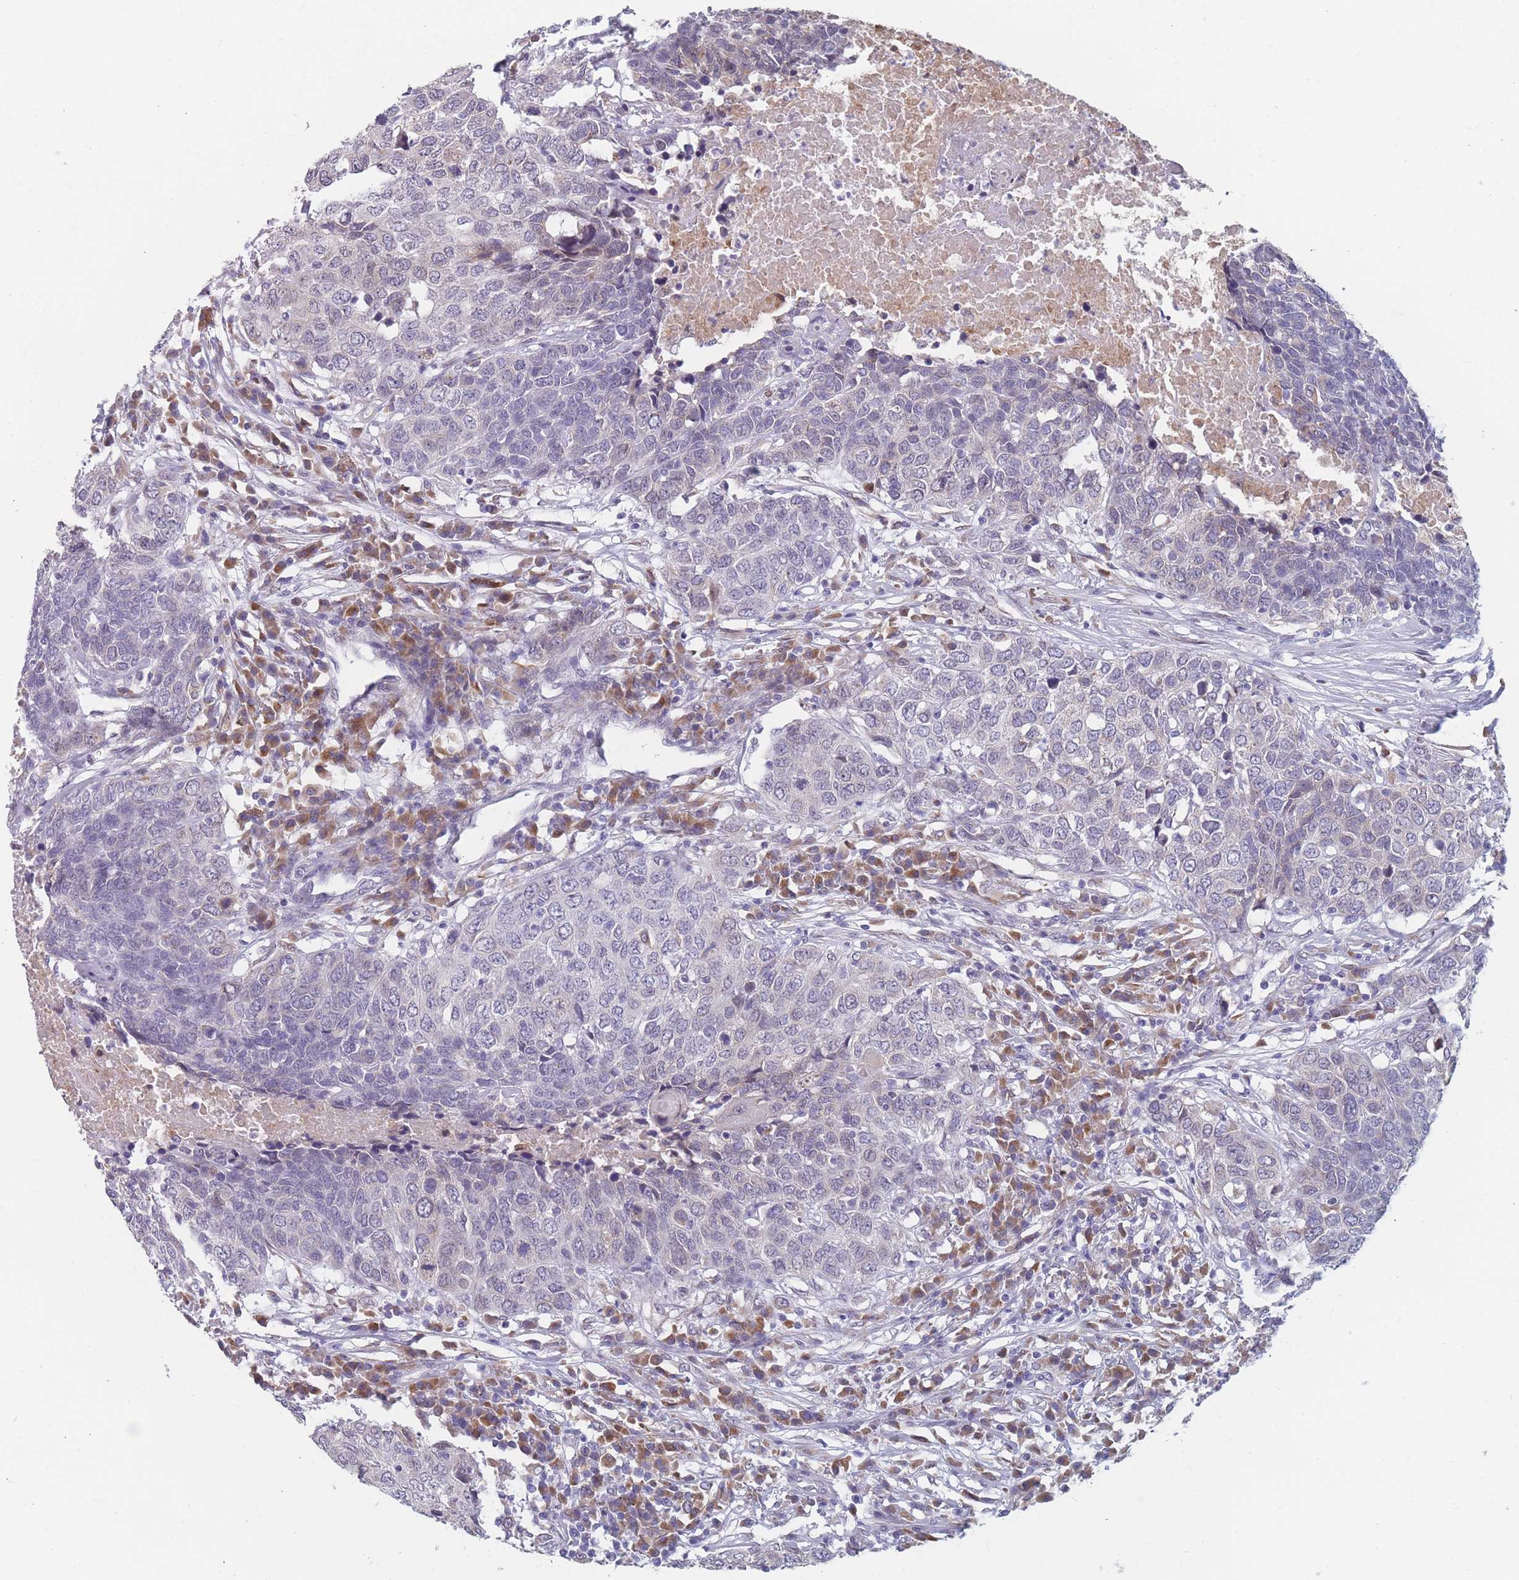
{"staining": {"intensity": "negative", "quantity": "none", "location": "none"}, "tissue": "head and neck cancer", "cell_type": "Tumor cells", "image_type": "cancer", "snomed": [{"axis": "morphology", "description": "Squamous cell carcinoma, NOS"}, {"axis": "topography", "description": "Head-Neck"}], "caption": "Tumor cells are negative for protein expression in human head and neck squamous cell carcinoma.", "gene": "TMED10", "patient": {"sex": "male", "age": 66}}